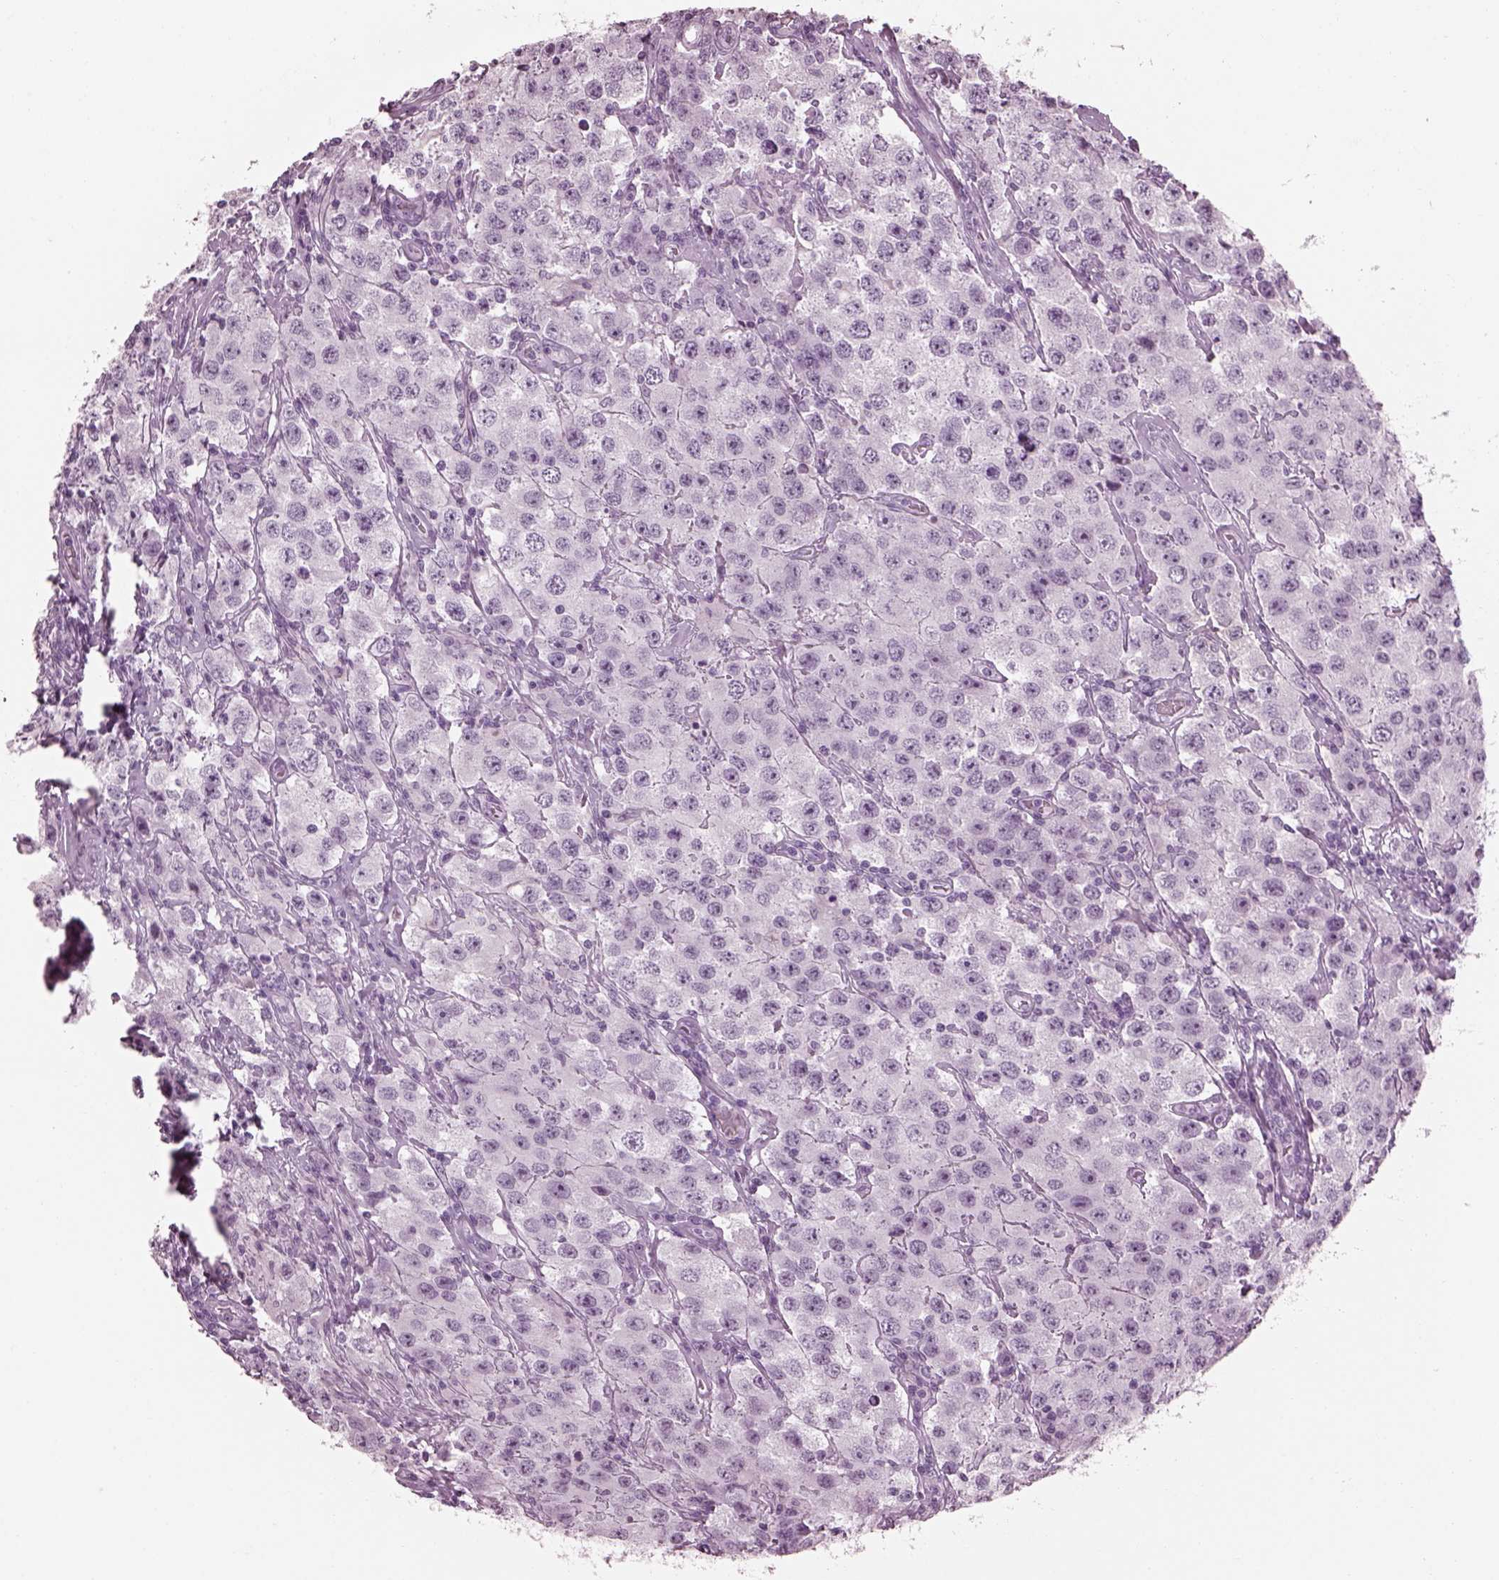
{"staining": {"intensity": "negative", "quantity": "none", "location": "none"}, "tissue": "testis cancer", "cell_type": "Tumor cells", "image_type": "cancer", "snomed": [{"axis": "morphology", "description": "Seminoma, NOS"}, {"axis": "topography", "description": "Testis"}], "caption": "Immunohistochemistry micrograph of neoplastic tissue: human testis cancer stained with DAB demonstrates no significant protein expression in tumor cells. (Immunohistochemistry, brightfield microscopy, high magnification).", "gene": "ADGRG2", "patient": {"sex": "male", "age": 52}}